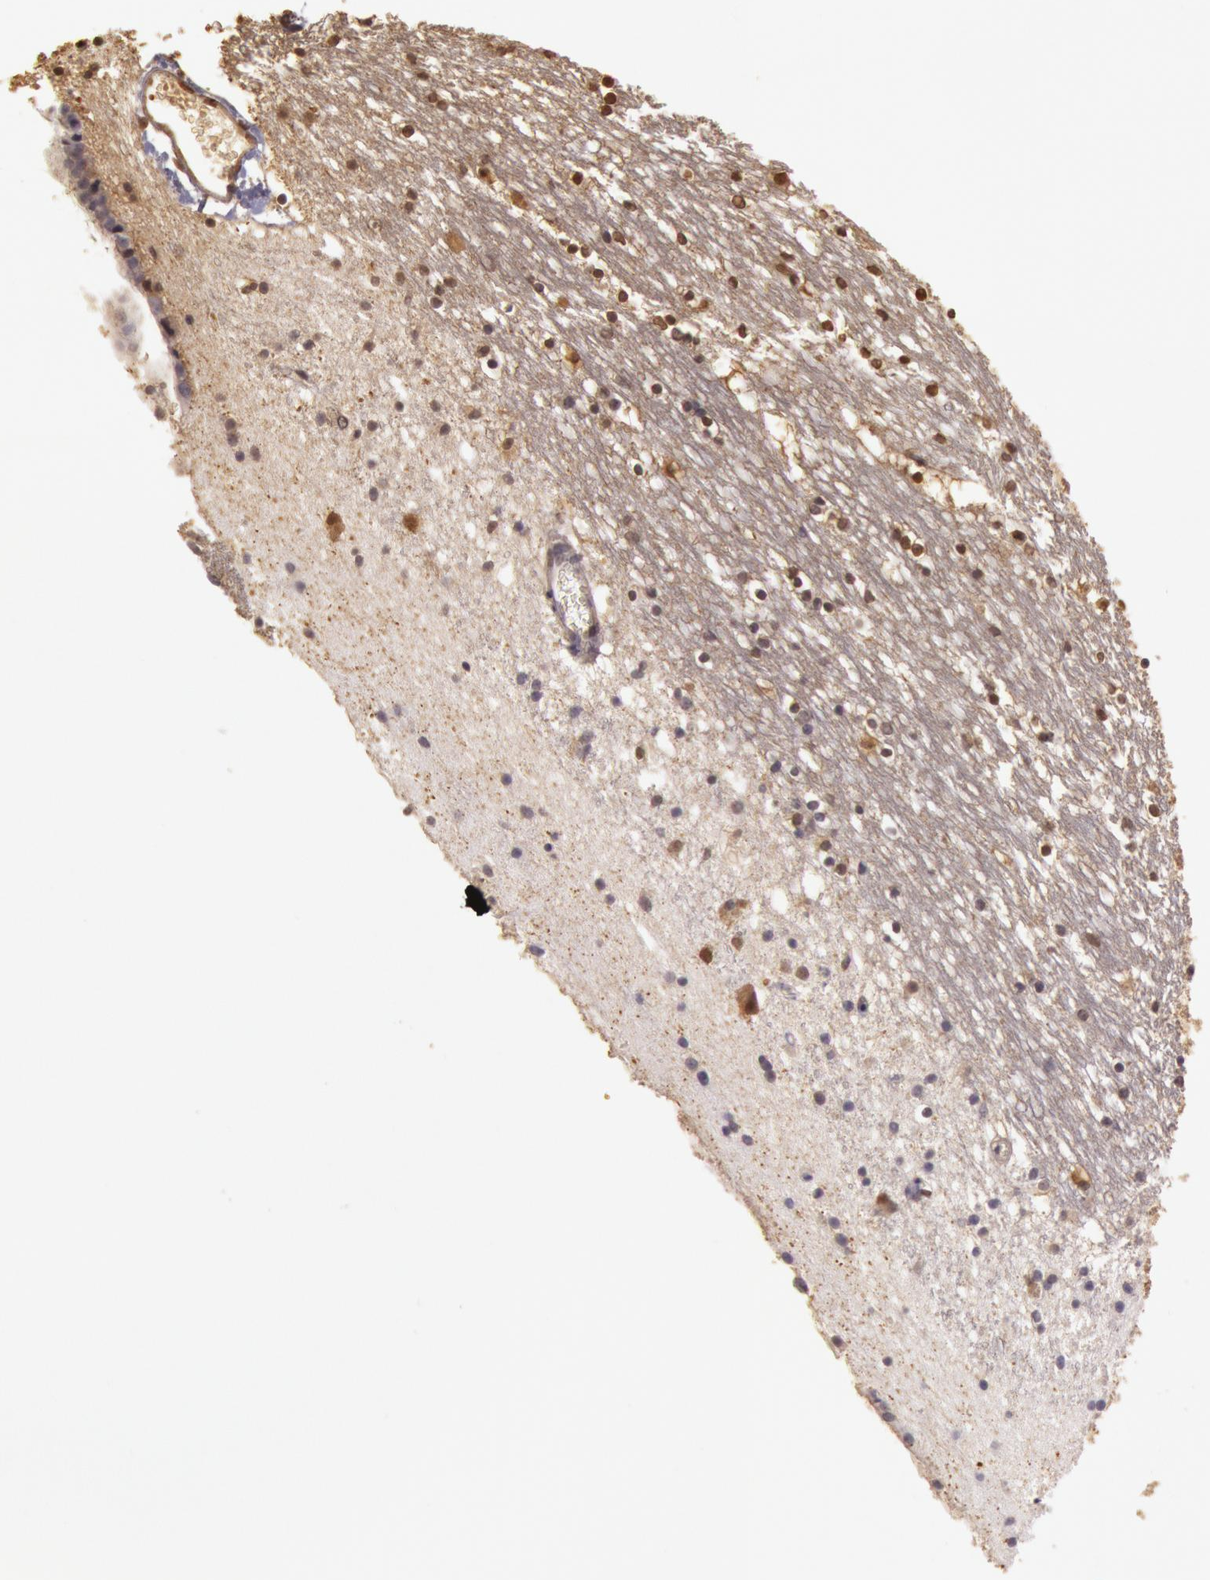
{"staining": {"intensity": "moderate", "quantity": "25%-75%", "location": "nuclear"}, "tissue": "caudate", "cell_type": "Glial cells", "image_type": "normal", "snomed": [{"axis": "morphology", "description": "Normal tissue, NOS"}, {"axis": "topography", "description": "Lateral ventricle wall"}], "caption": "Immunohistochemical staining of benign human caudate exhibits moderate nuclear protein staining in approximately 25%-75% of glial cells.", "gene": "SOD1", "patient": {"sex": "female", "age": 19}}